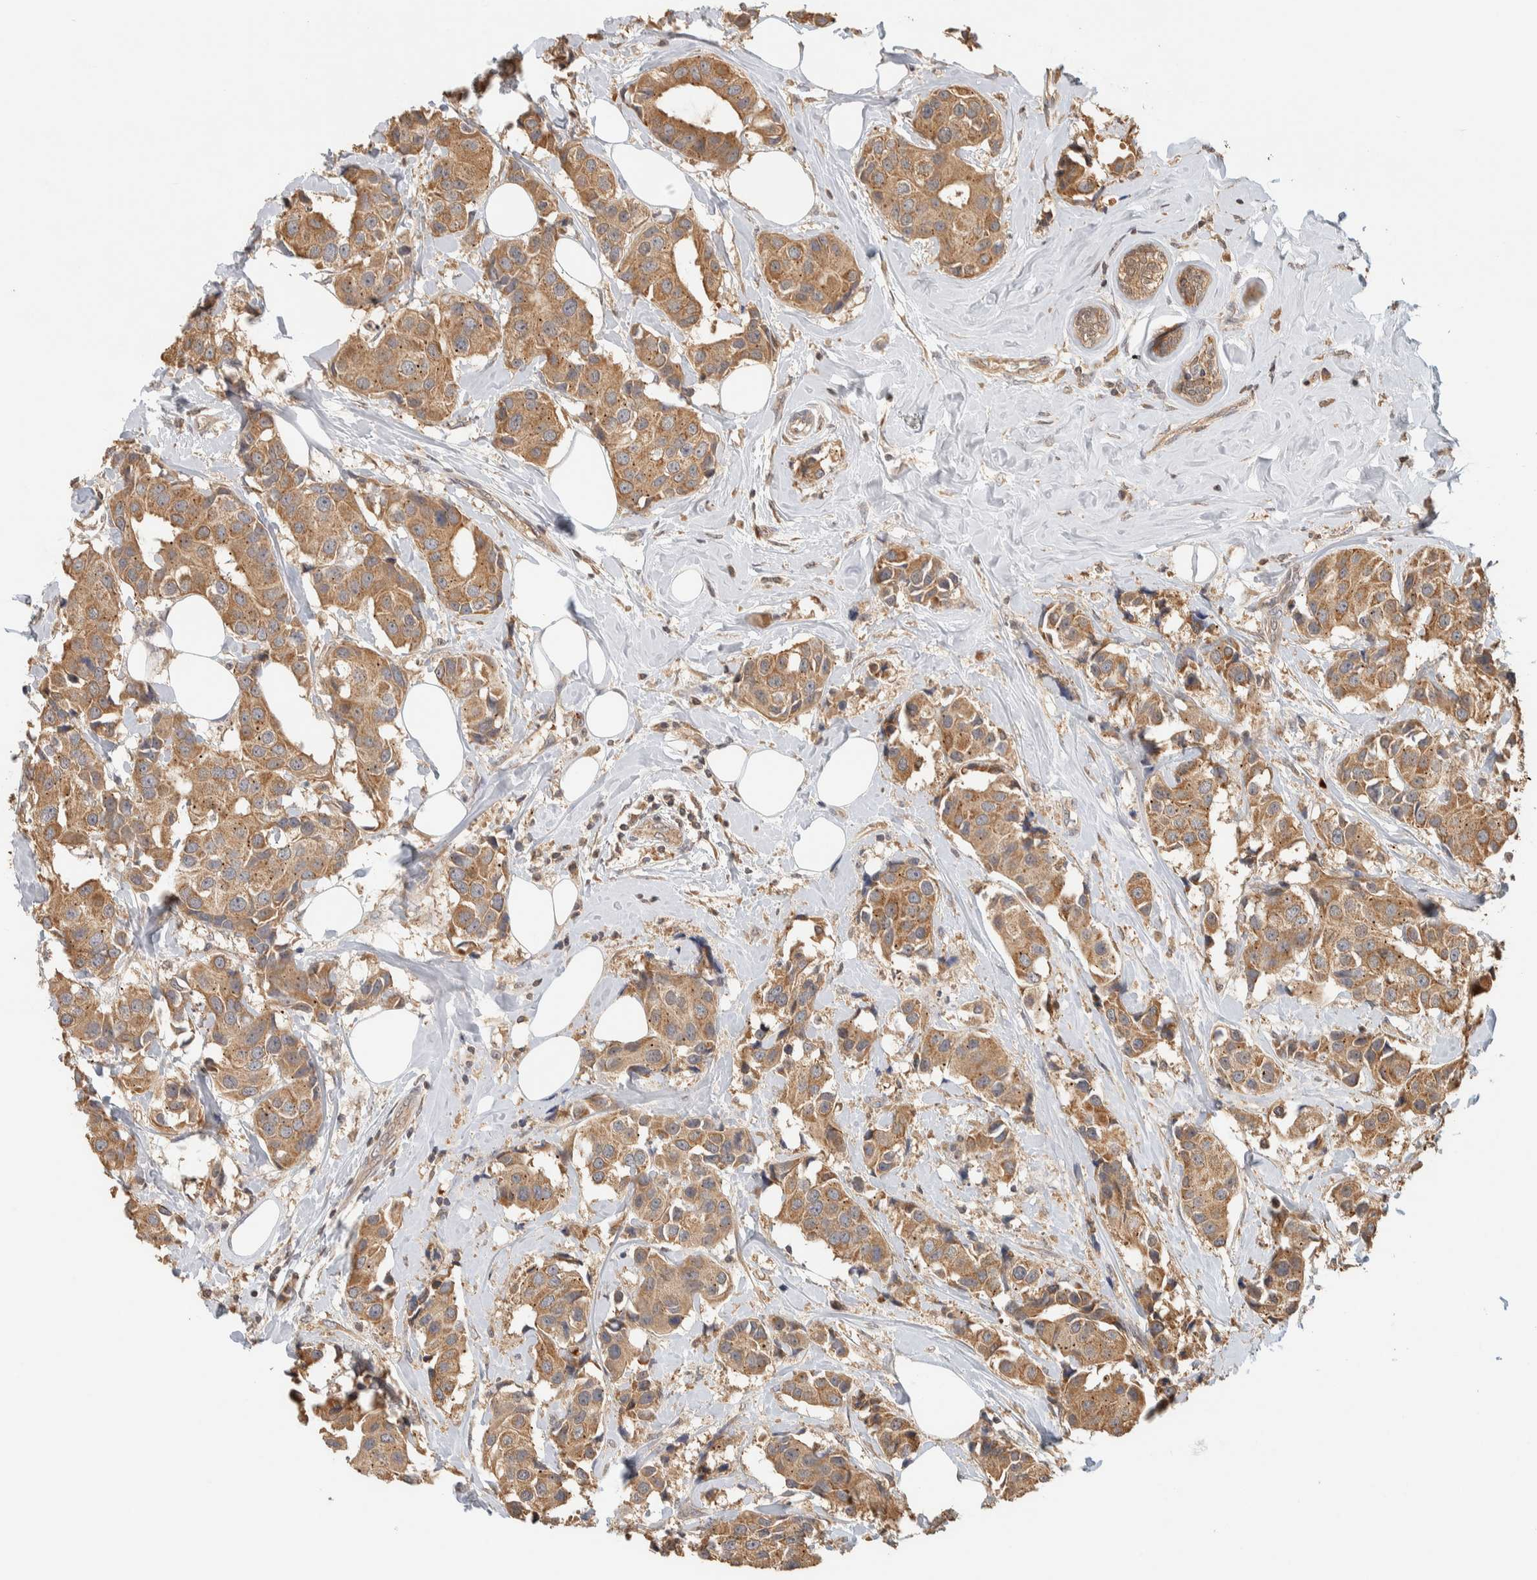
{"staining": {"intensity": "moderate", "quantity": ">75%", "location": "cytoplasmic/membranous"}, "tissue": "breast cancer", "cell_type": "Tumor cells", "image_type": "cancer", "snomed": [{"axis": "morphology", "description": "Normal tissue, NOS"}, {"axis": "morphology", "description": "Duct carcinoma"}, {"axis": "topography", "description": "Breast"}], "caption": "Human breast cancer stained for a protein (brown) shows moderate cytoplasmic/membranous positive positivity in about >75% of tumor cells.", "gene": "TTI2", "patient": {"sex": "female", "age": 39}}